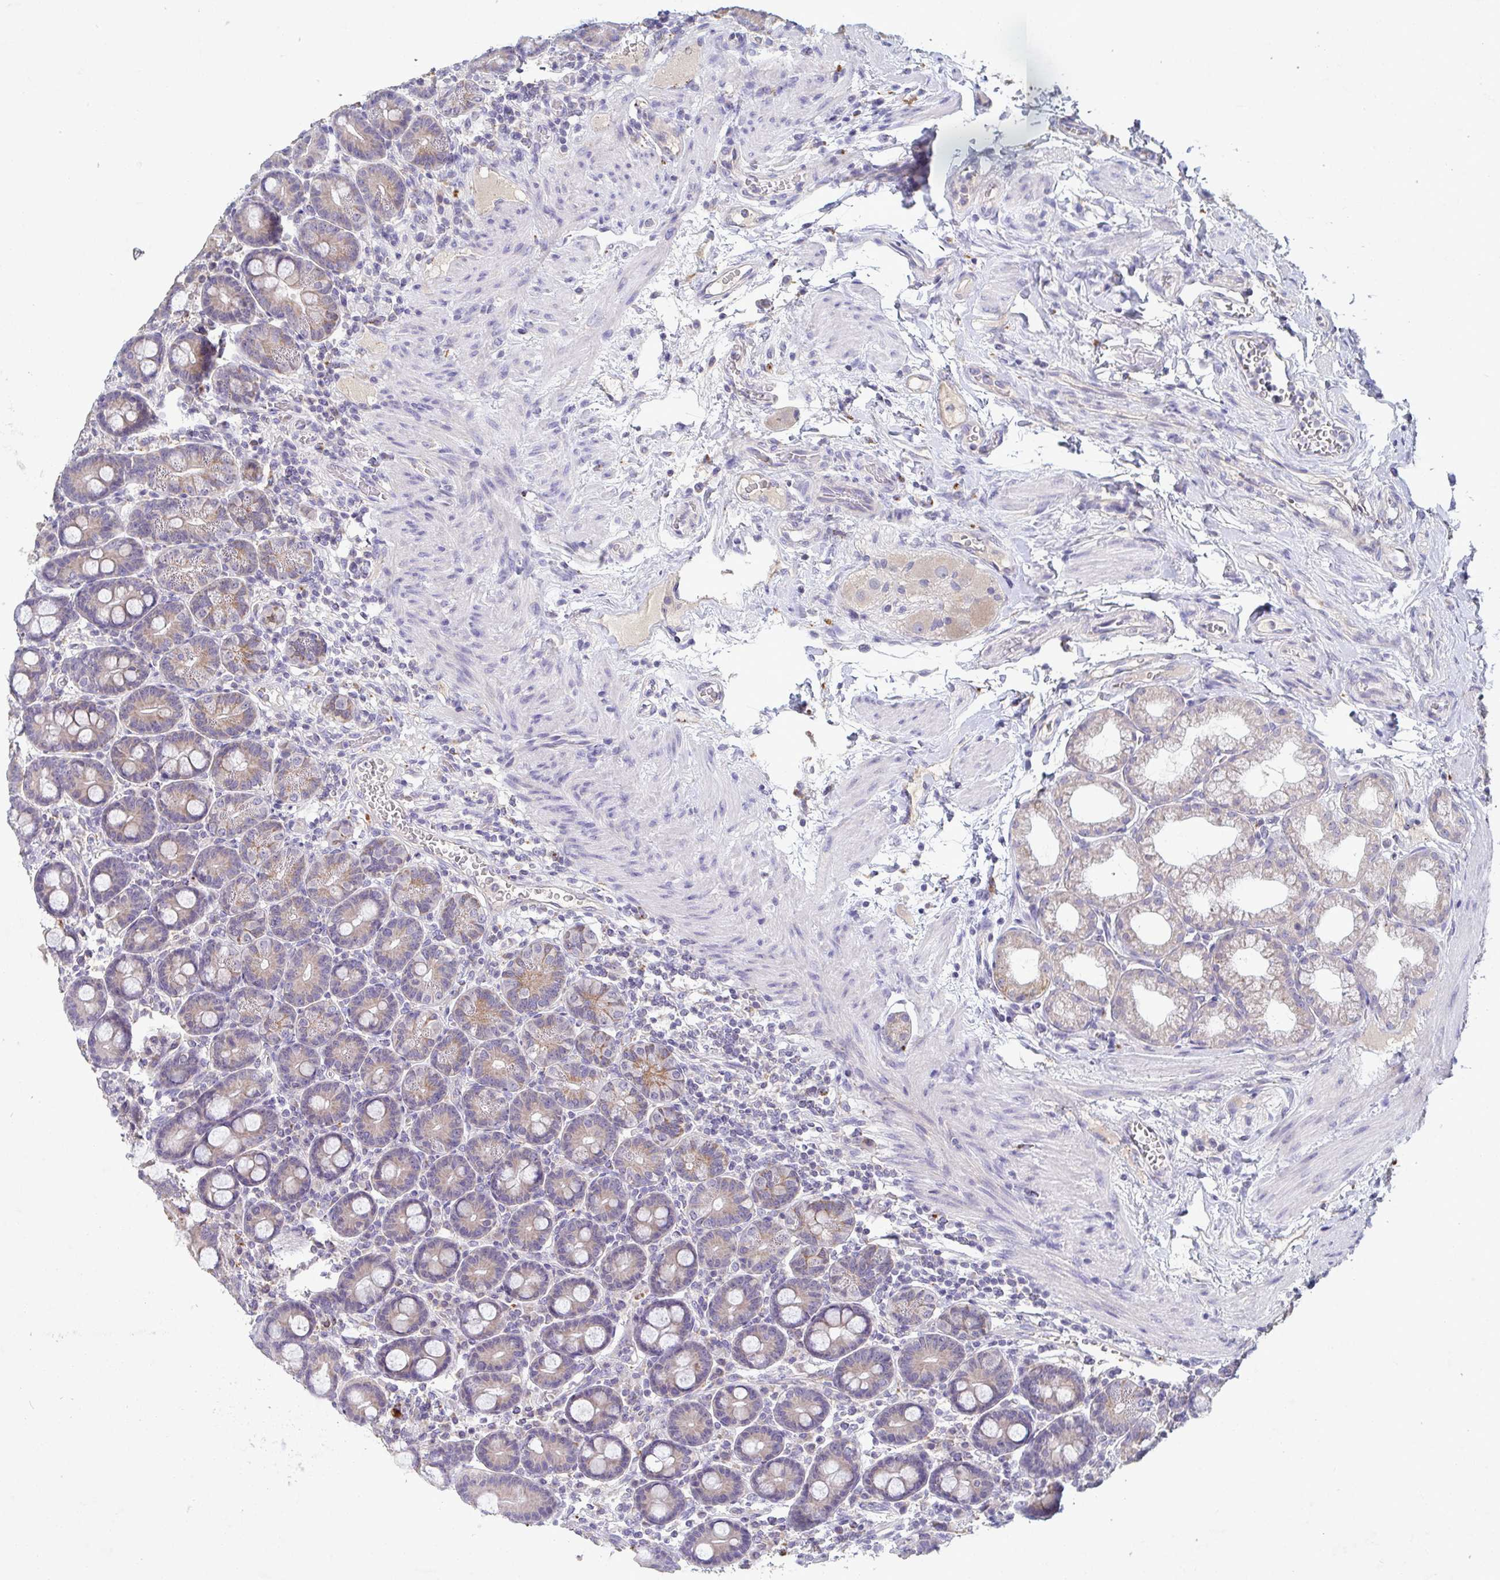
{"staining": {"intensity": "weak", "quantity": "25%-75%", "location": "cytoplasmic/membranous"}, "tissue": "duodenum", "cell_type": "Glandular cells", "image_type": "normal", "snomed": [{"axis": "morphology", "description": "Normal tissue, NOS"}, {"axis": "topography", "description": "Duodenum"}], "caption": "This is a micrograph of immunohistochemistry (IHC) staining of benign duodenum, which shows weak staining in the cytoplasmic/membranous of glandular cells.", "gene": "GALNT13", "patient": {"sex": "male", "age": 59}}